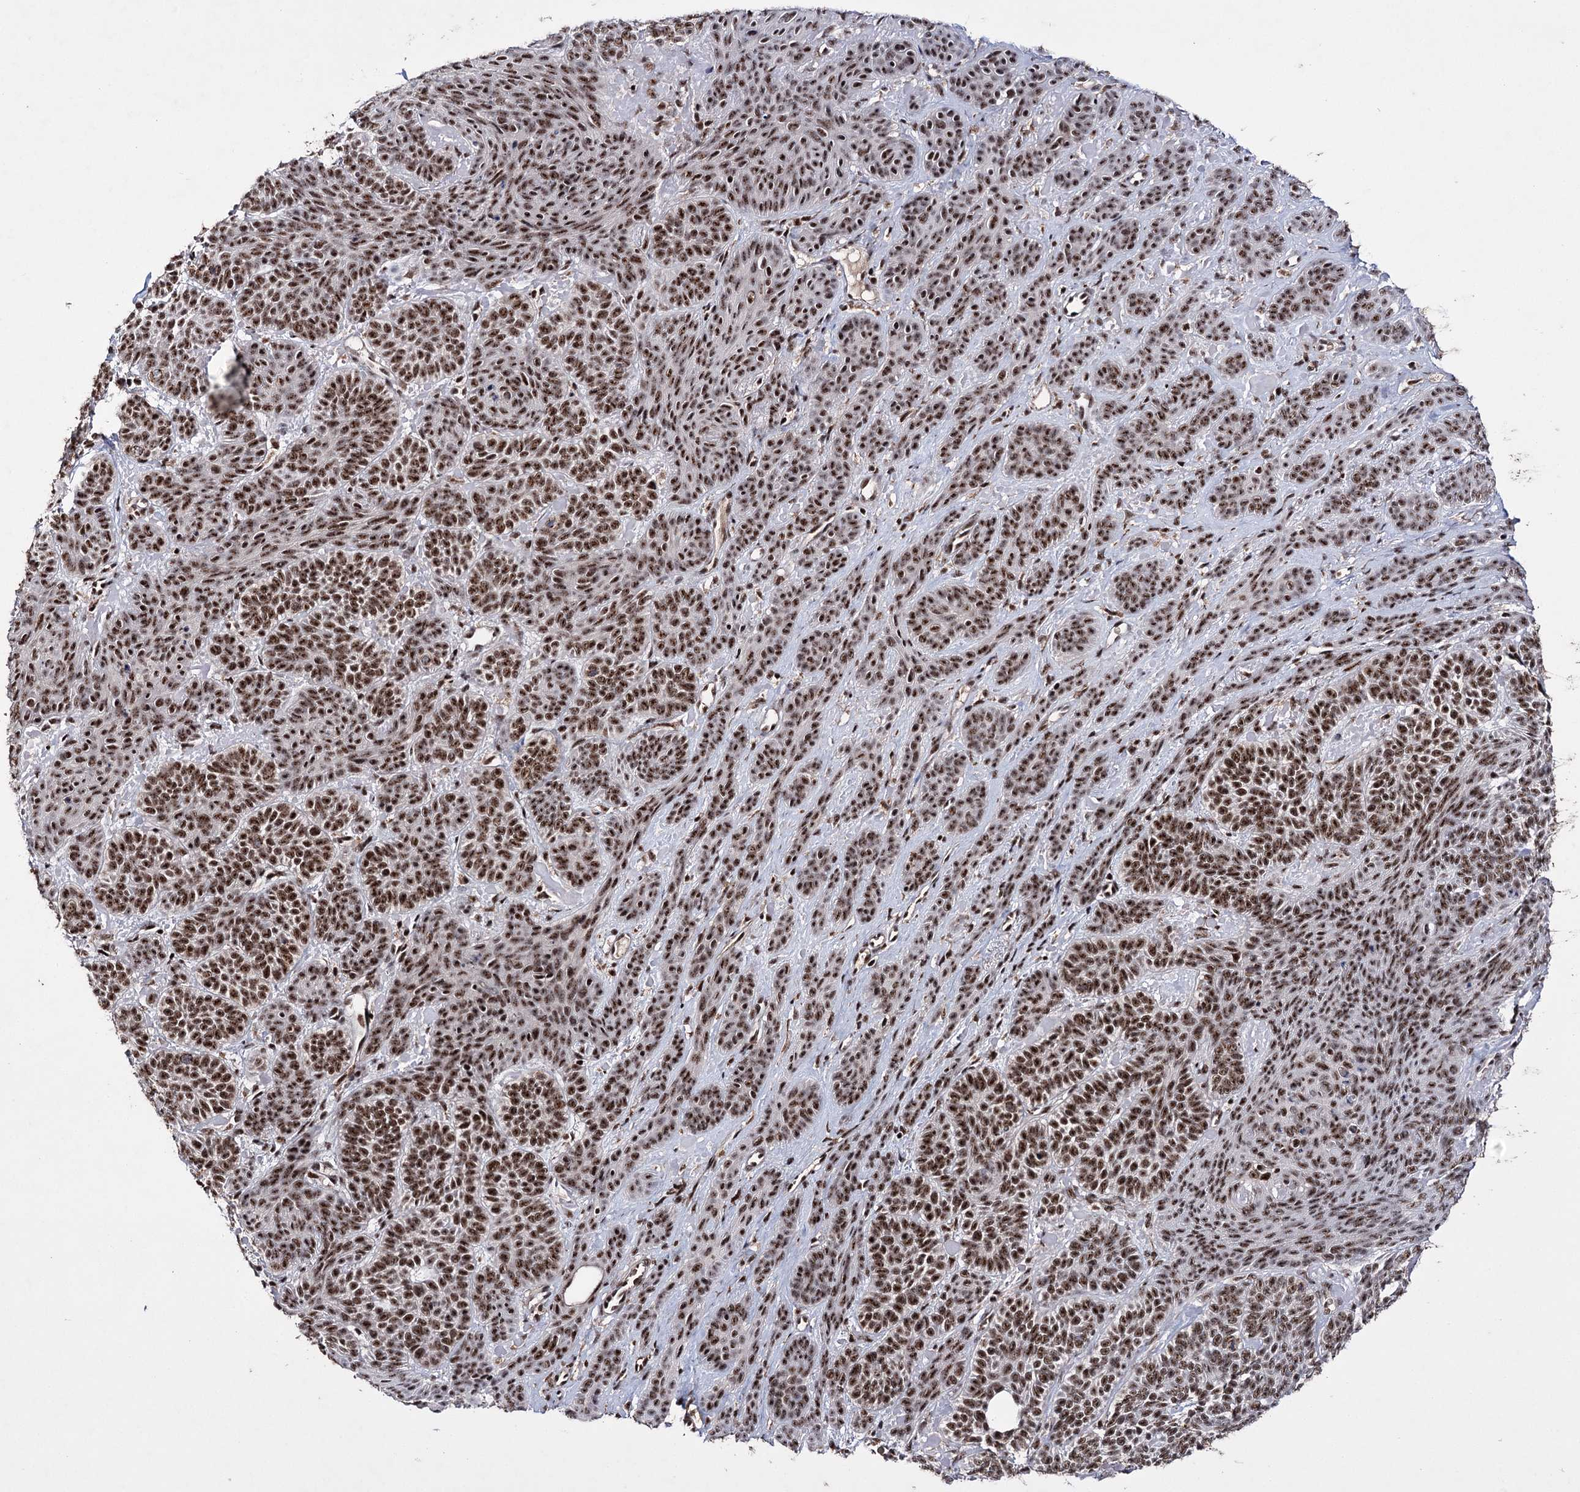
{"staining": {"intensity": "strong", "quantity": ">75%", "location": "nuclear"}, "tissue": "skin cancer", "cell_type": "Tumor cells", "image_type": "cancer", "snomed": [{"axis": "morphology", "description": "Basal cell carcinoma"}, {"axis": "topography", "description": "Skin"}], "caption": "Immunohistochemical staining of human basal cell carcinoma (skin) shows high levels of strong nuclear protein staining in about >75% of tumor cells.", "gene": "PRPF40A", "patient": {"sex": "male", "age": 85}}